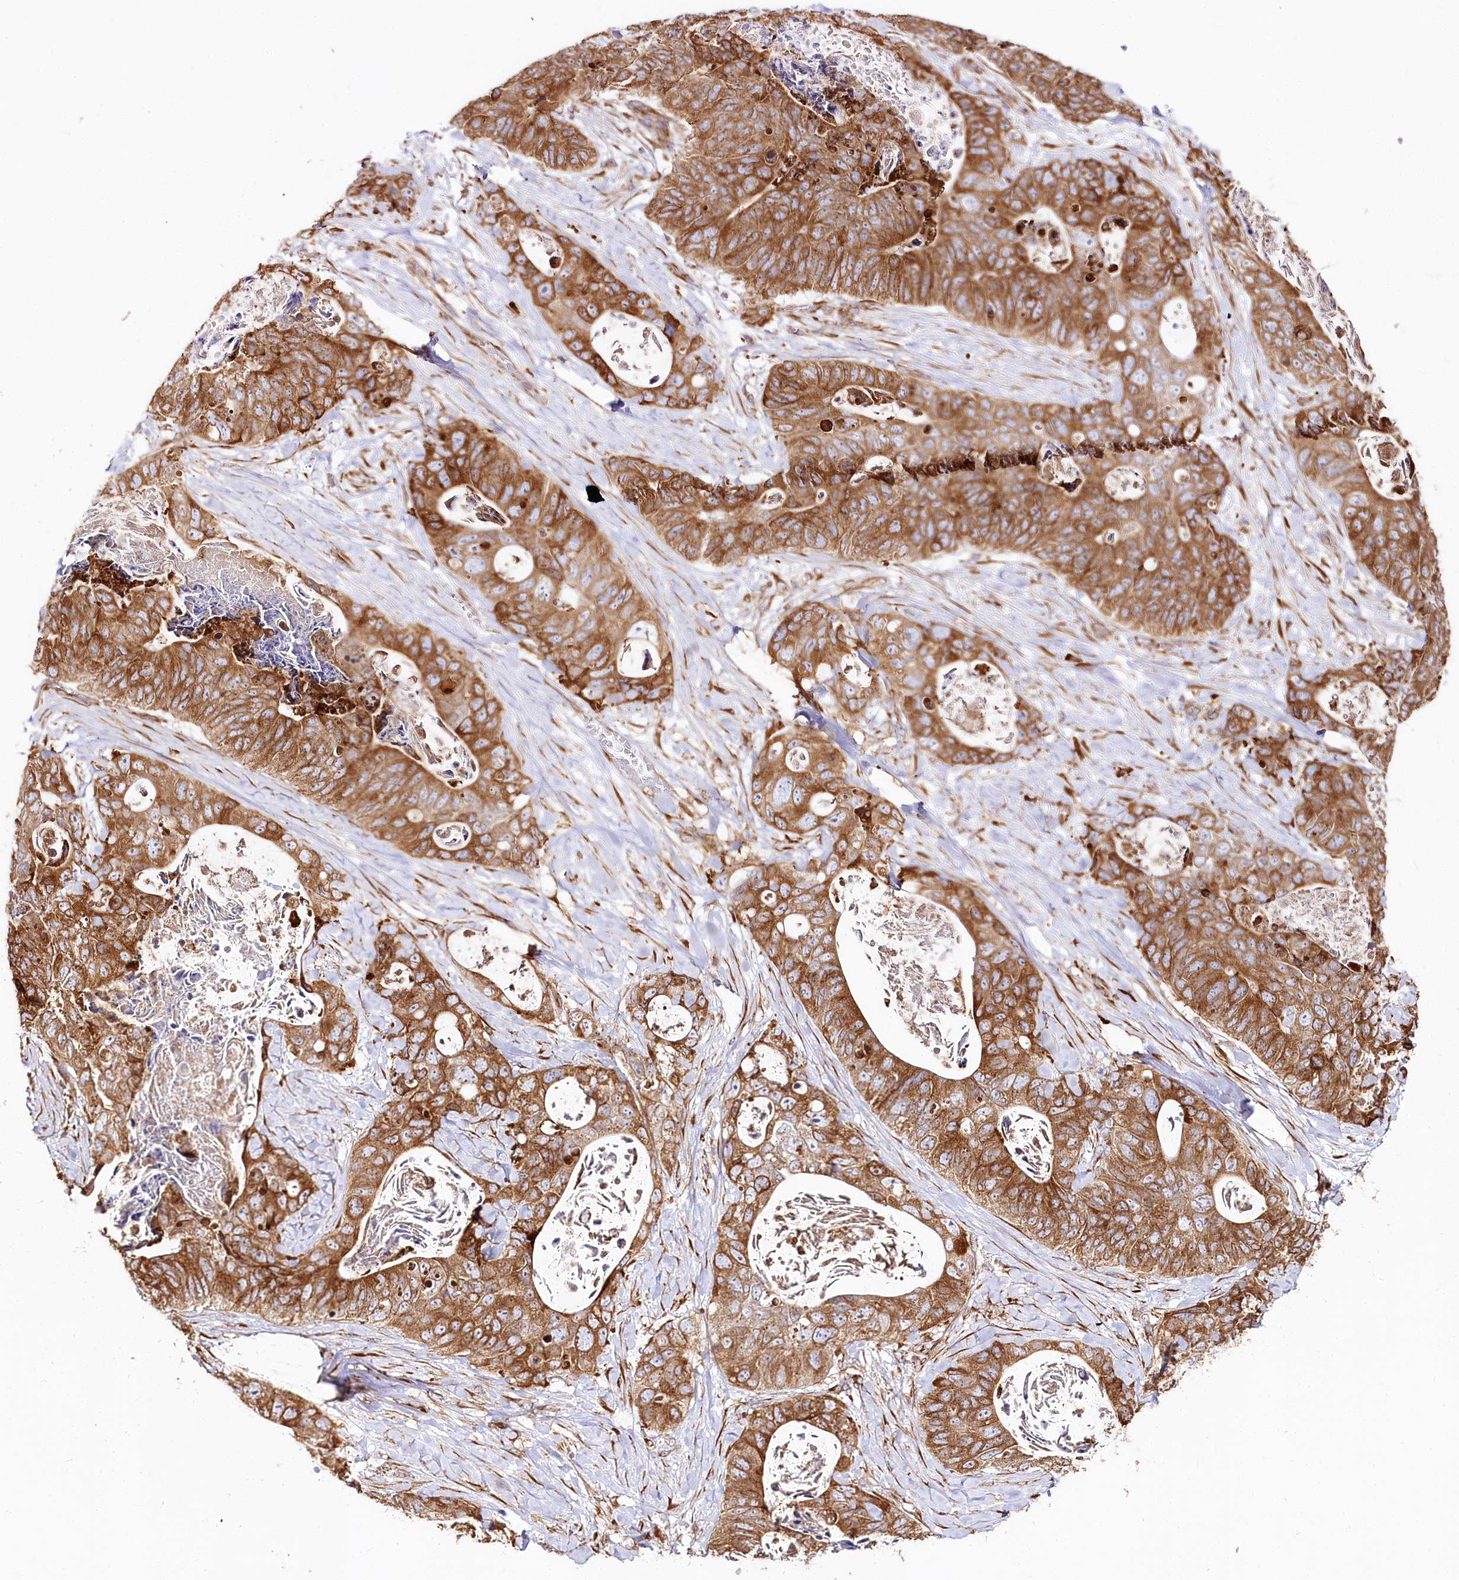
{"staining": {"intensity": "strong", "quantity": ">75%", "location": "cytoplasmic/membranous"}, "tissue": "stomach cancer", "cell_type": "Tumor cells", "image_type": "cancer", "snomed": [{"axis": "morphology", "description": "Adenocarcinoma, NOS"}, {"axis": "topography", "description": "Stomach"}], "caption": "This micrograph shows immunohistochemistry staining of human stomach cancer, with high strong cytoplasmic/membranous positivity in approximately >75% of tumor cells.", "gene": "CNPY2", "patient": {"sex": "female", "age": 89}}